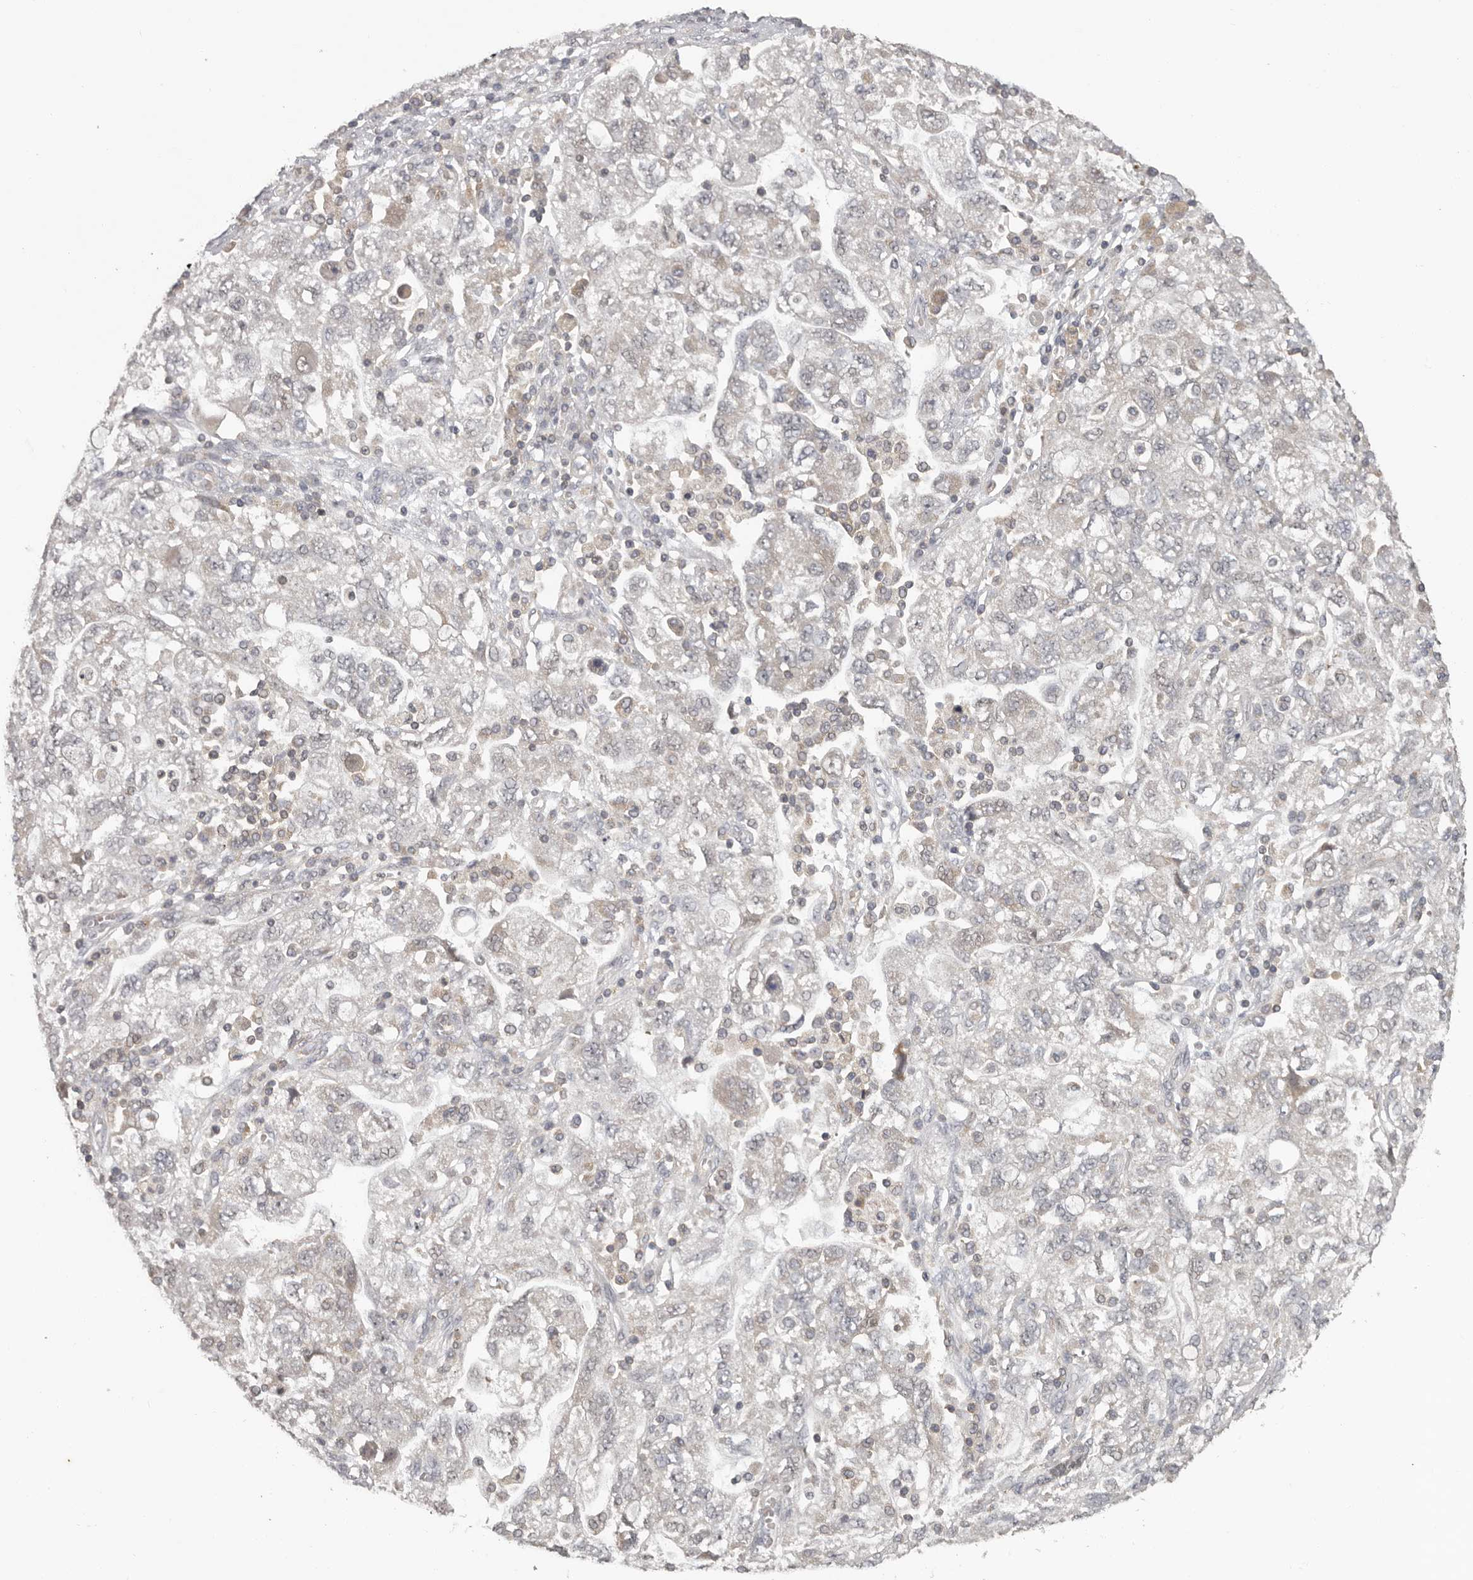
{"staining": {"intensity": "negative", "quantity": "none", "location": "none"}, "tissue": "ovarian cancer", "cell_type": "Tumor cells", "image_type": "cancer", "snomed": [{"axis": "morphology", "description": "Carcinoma, NOS"}, {"axis": "morphology", "description": "Cystadenocarcinoma, serous, NOS"}, {"axis": "topography", "description": "Ovary"}], "caption": "This is an IHC micrograph of ovarian serous cystadenocarcinoma. There is no positivity in tumor cells.", "gene": "ANKRD44", "patient": {"sex": "female", "age": 69}}